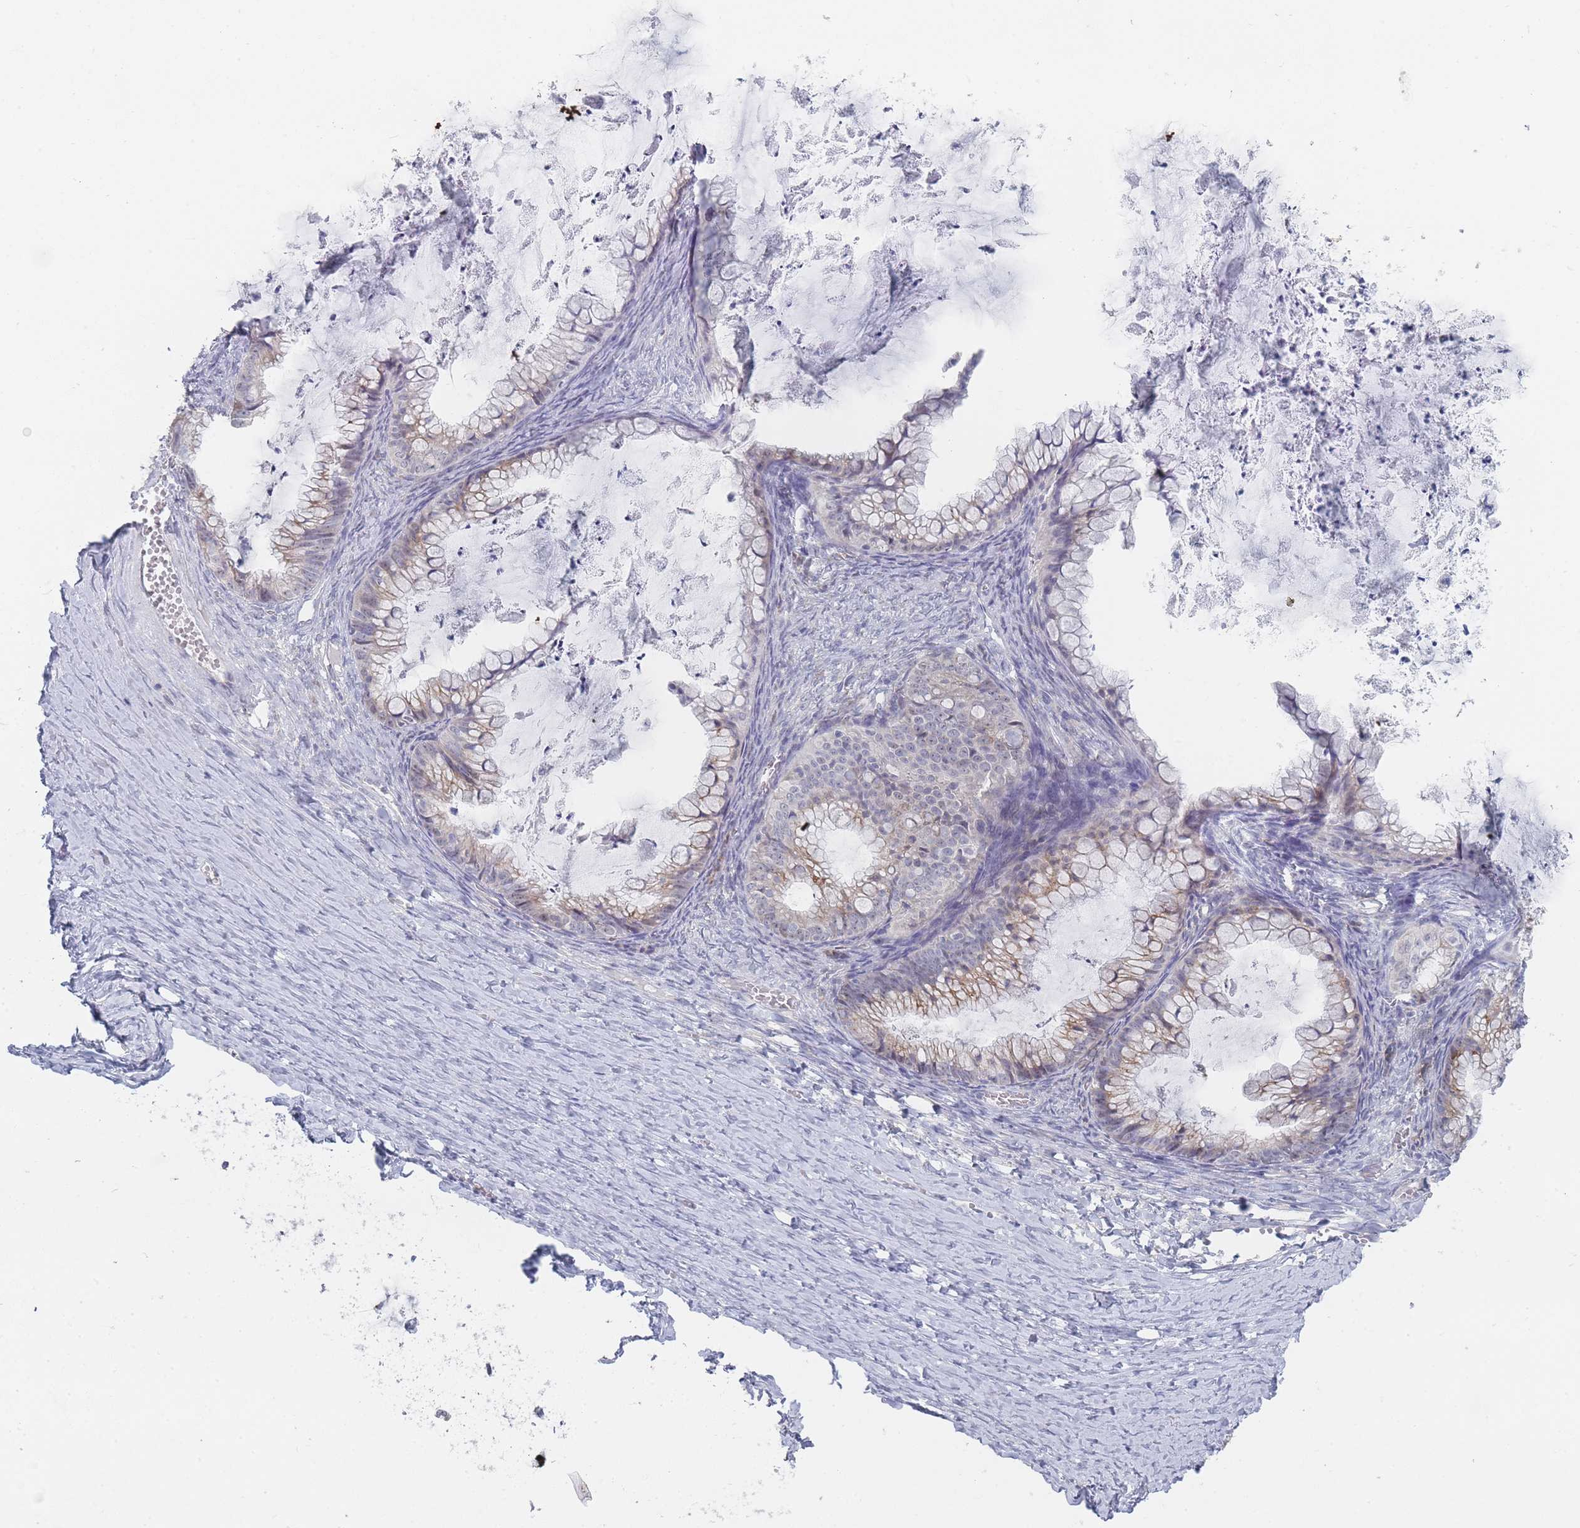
{"staining": {"intensity": "weak", "quantity": "25%-75%", "location": "cytoplasmic/membranous"}, "tissue": "ovarian cancer", "cell_type": "Tumor cells", "image_type": "cancer", "snomed": [{"axis": "morphology", "description": "Cystadenocarcinoma, mucinous, NOS"}, {"axis": "topography", "description": "Ovary"}], "caption": "Protein expression analysis of ovarian mucinous cystadenocarcinoma demonstrates weak cytoplasmic/membranous positivity in approximately 25%-75% of tumor cells.", "gene": "RNF8", "patient": {"sex": "female", "age": 35}}